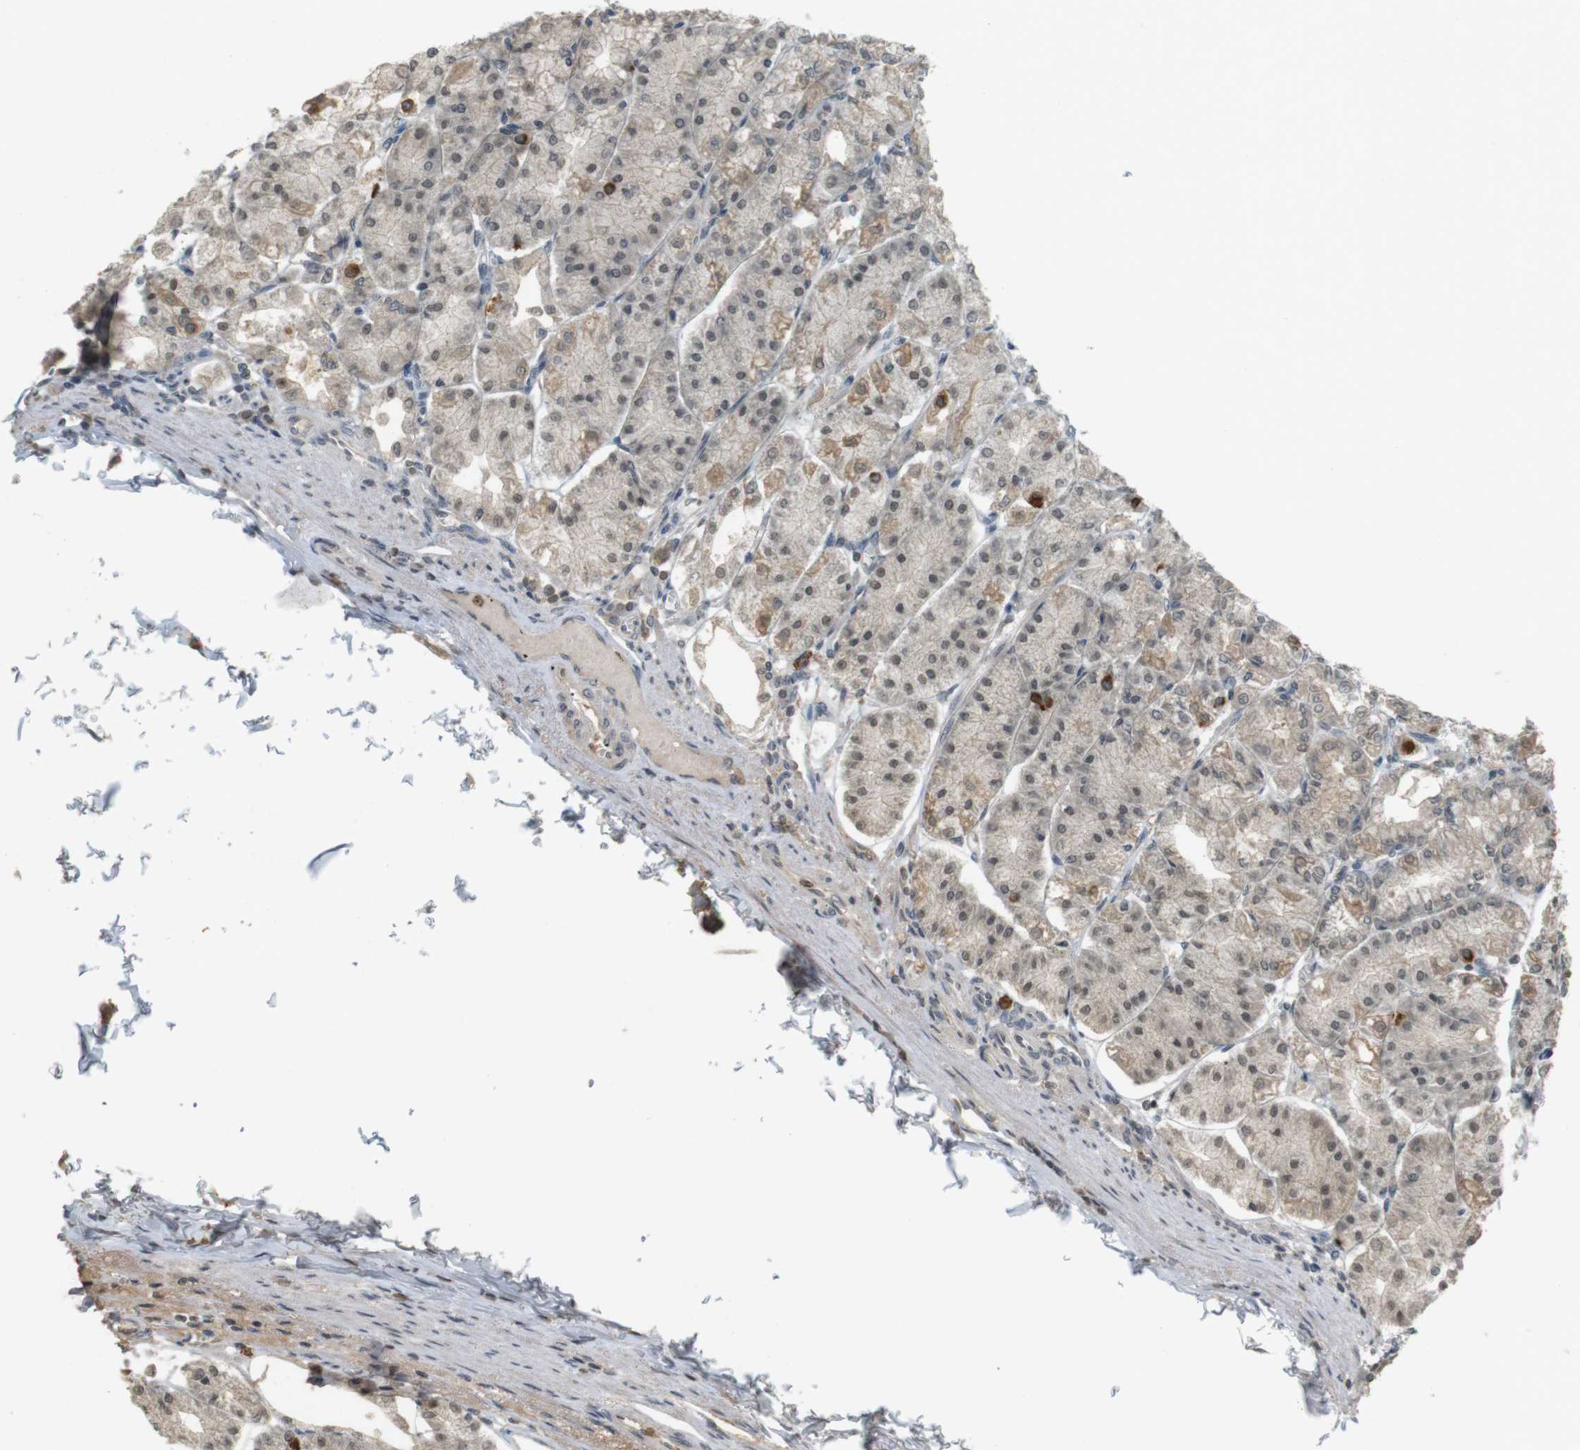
{"staining": {"intensity": "weak", "quantity": "25%-75%", "location": "cytoplasmic/membranous,nuclear"}, "tissue": "stomach", "cell_type": "Glandular cells", "image_type": "normal", "snomed": [{"axis": "morphology", "description": "Normal tissue, NOS"}, {"axis": "topography", "description": "Stomach, lower"}], "caption": "This is a micrograph of IHC staining of unremarkable stomach, which shows weak positivity in the cytoplasmic/membranous,nuclear of glandular cells.", "gene": "SRR", "patient": {"sex": "male", "age": 71}}